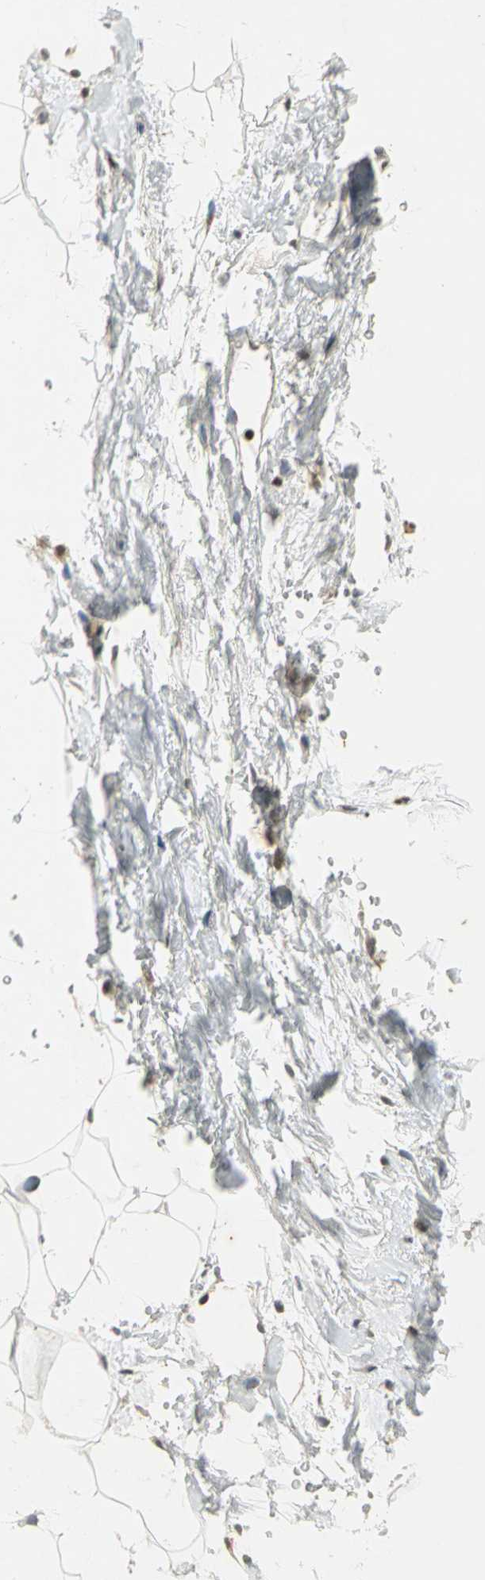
{"staining": {"intensity": "weak", "quantity": "<25%", "location": "cytoplasmic/membranous"}, "tissue": "adipose tissue", "cell_type": "Adipocytes", "image_type": "normal", "snomed": [{"axis": "morphology", "description": "Normal tissue, NOS"}, {"axis": "topography", "description": "Breast"}, {"axis": "topography", "description": "Soft tissue"}], "caption": "A high-resolution image shows immunohistochemistry staining of benign adipose tissue, which demonstrates no significant expression in adipocytes.", "gene": "IL16", "patient": {"sex": "female", "age": 25}}